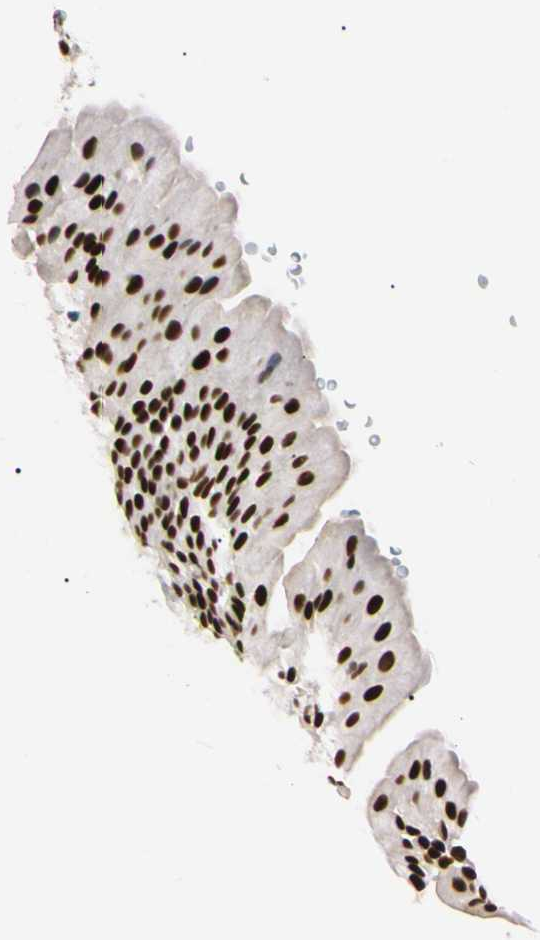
{"staining": {"intensity": "strong", "quantity": ">75%", "location": "nuclear"}, "tissue": "urothelial cancer", "cell_type": "Tumor cells", "image_type": "cancer", "snomed": [{"axis": "morphology", "description": "Urothelial carcinoma, Low grade"}, {"axis": "topography", "description": "Smooth muscle"}, {"axis": "topography", "description": "Urinary bladder"}], "caption": "Immunohistochemical staining of low-grade urothelial carcinoma shows strong nuclear protein positivity in about >75% of tumor cells. (Brightfield microscopy of DAB IHC at high magnification).", "gene": "ZNF134", "patient": {"sex": "male", "age": 60}}